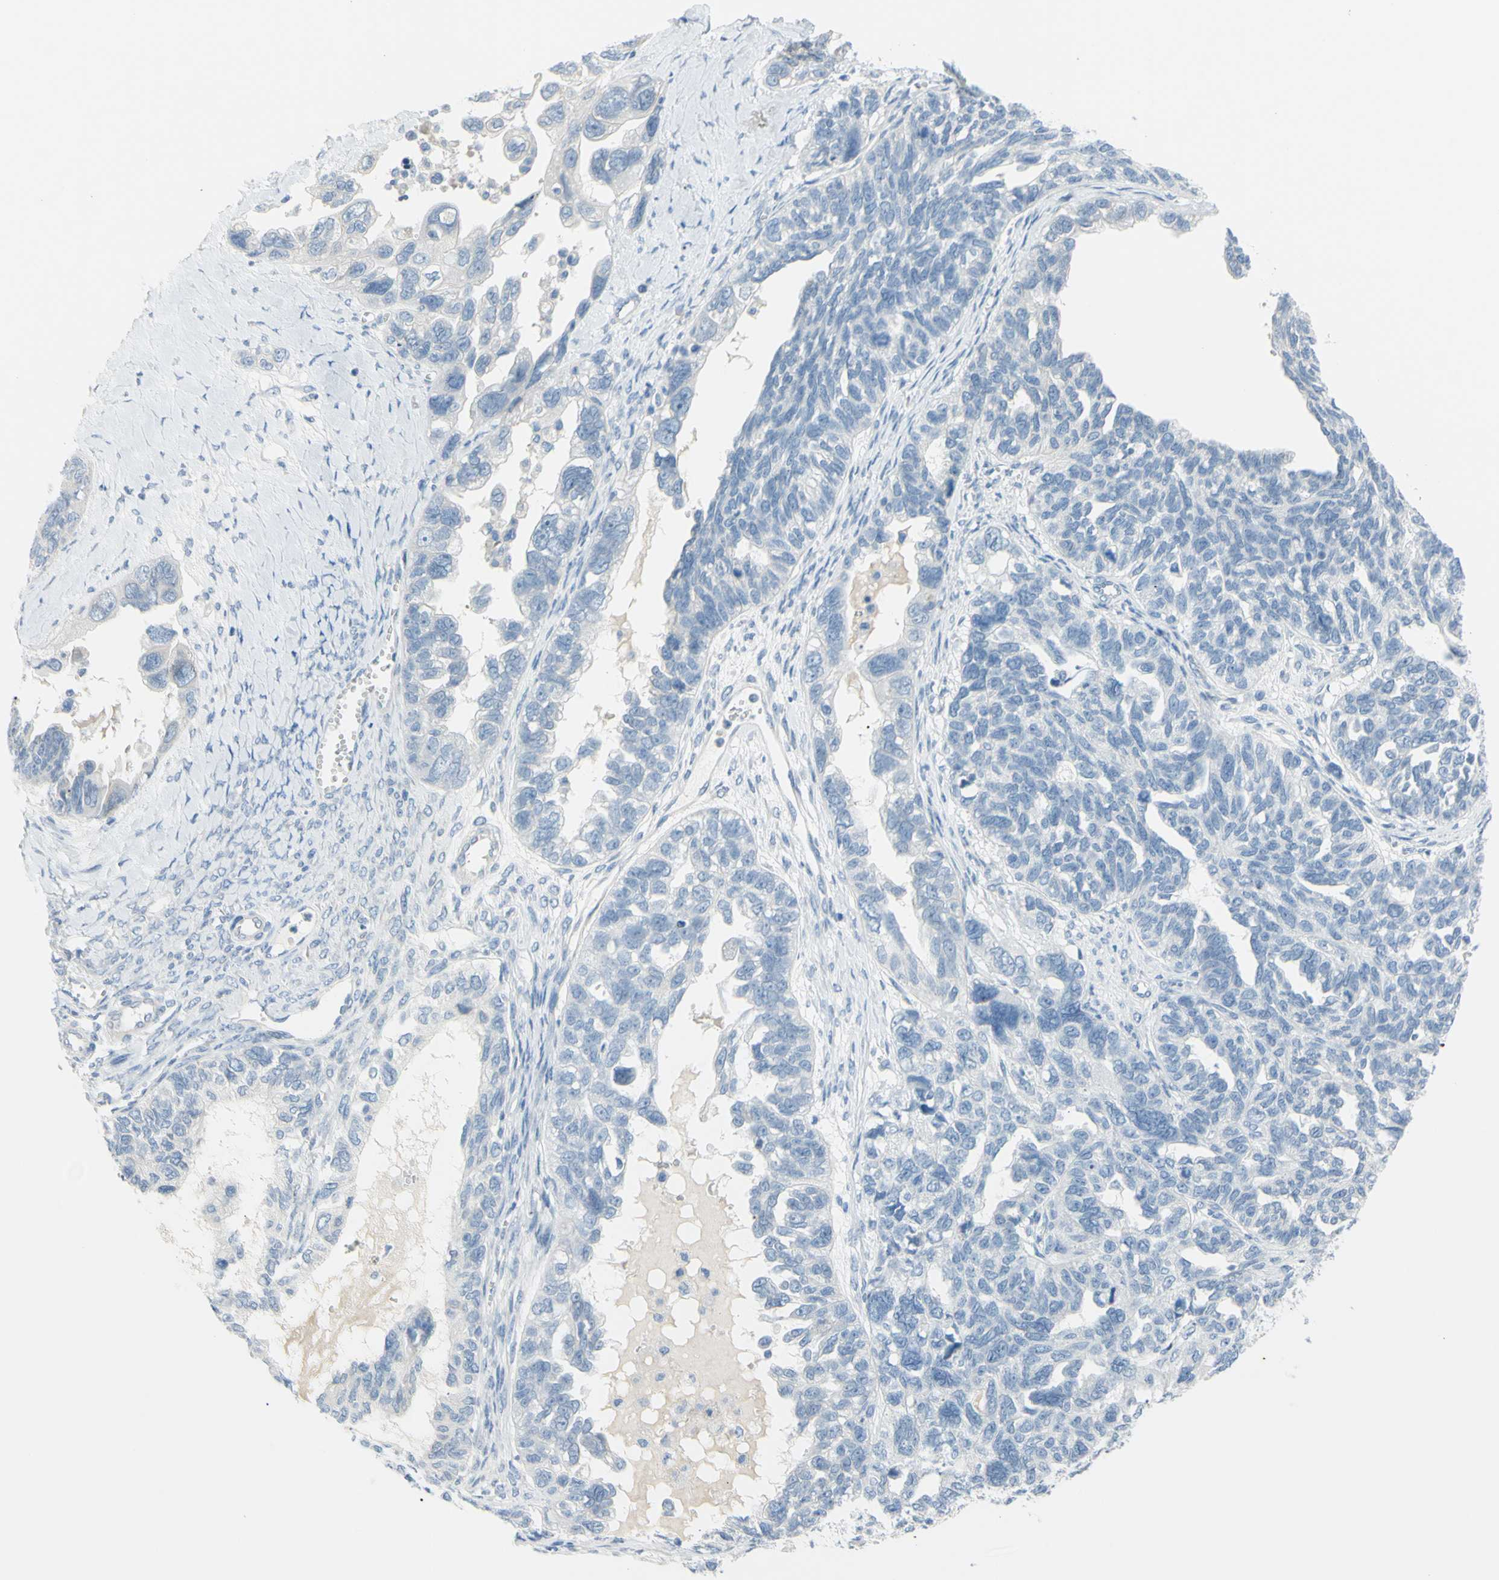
{"staining": {"intensity": "negative", "quantity": "none", "location": "none"}, "tissue": "ovarian cancer", "cell_type": "Tumor cells", "image_type": "cancer", "snomed": [{"axis": "morphology", "description": "Cystadenocarcinoma, serous, NOS"}, {"axis": "topography", "description": "Ovary"}], "caption": "This is an IHC histopathology image of human ovarian serous cystadenocarcinoma. There is no positivity in tumor cells.", "gene": "DCT", "patient": {"sex": "female", "age": 79}}